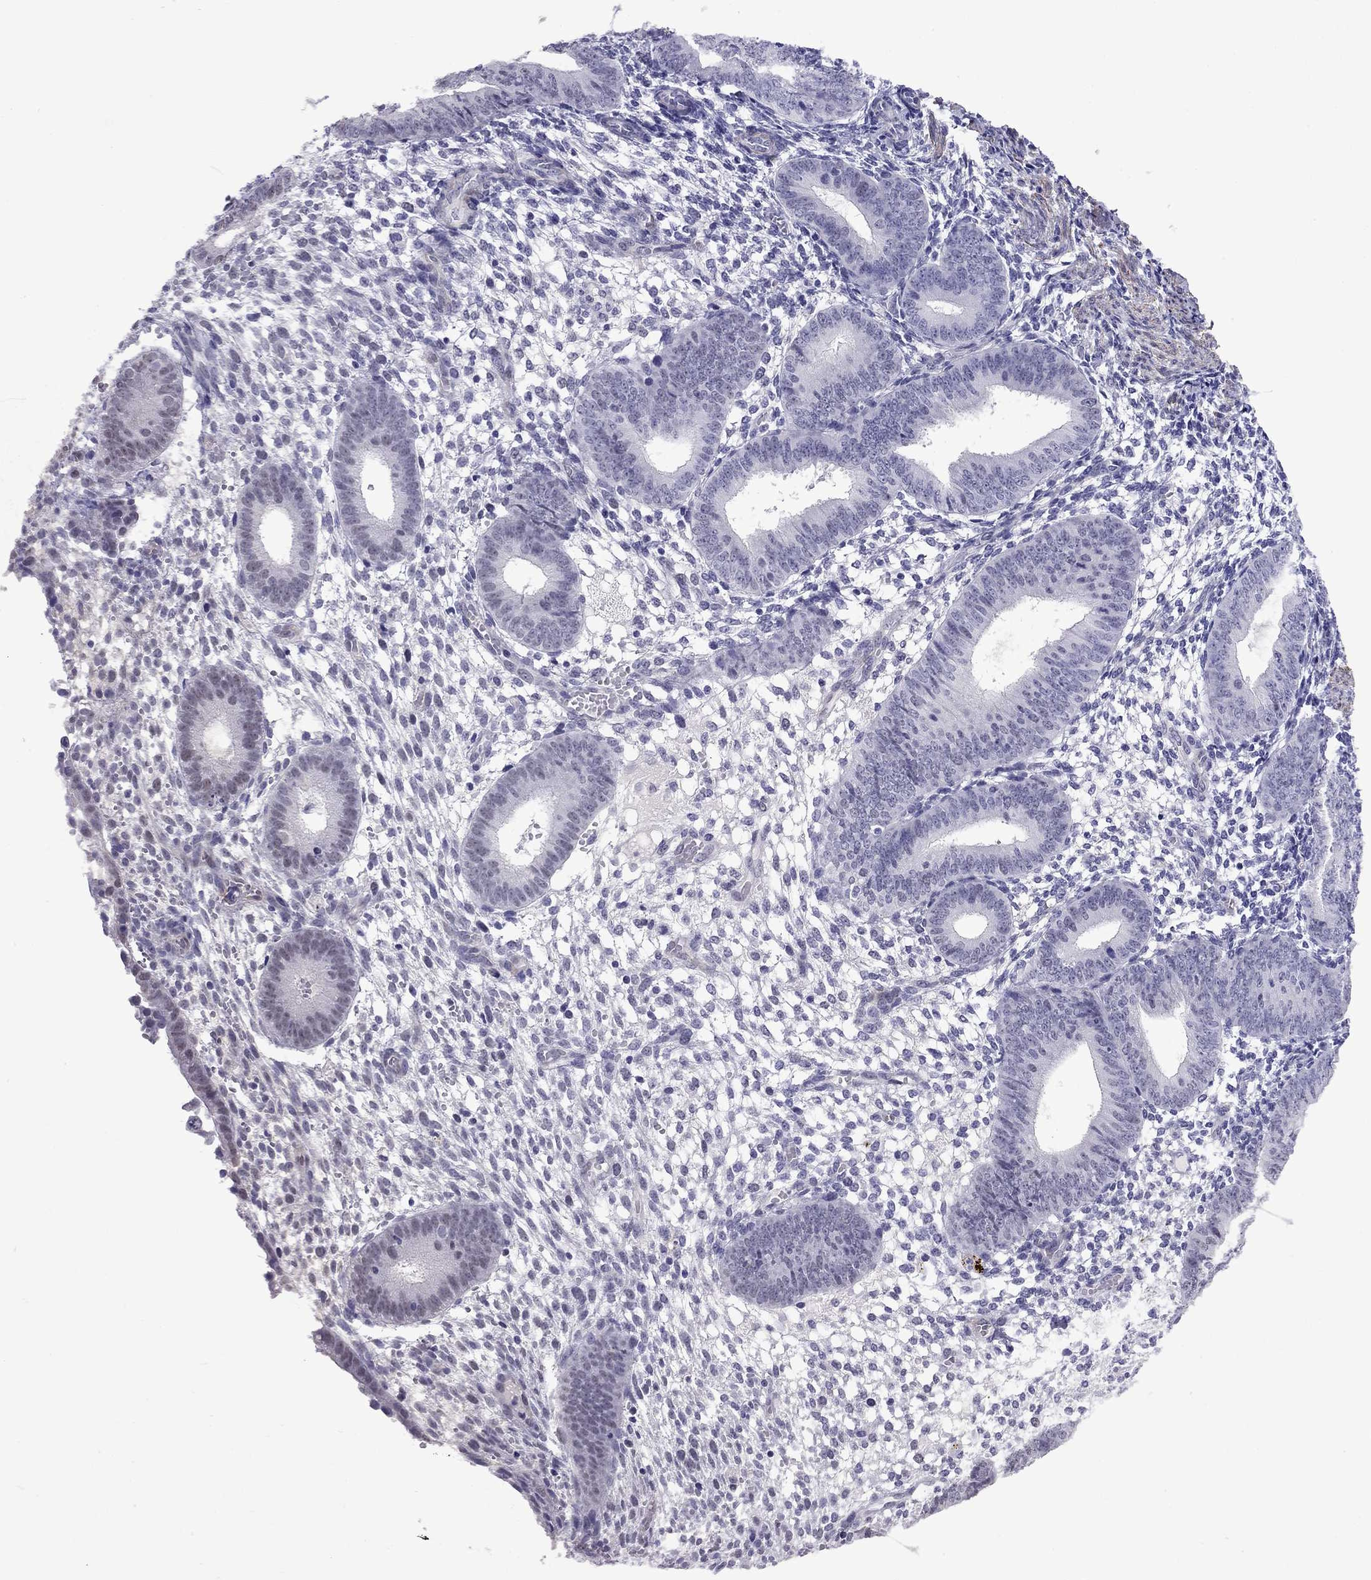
{"staining": {"intensity": "negative", "quantity": "none", "location": "none"}, "tissue": "endometrium", "cell_type": "Cells in endometrial stroma", "image_type": "normal", "snomed": [{"axis": "morphology", "description": "Normal tissue, NOS"}, {"axis": "topography", "description": "Endometrium"}], "caption": "Image shows no significant protein staining in cells in endometrial stroma of benign endometrium. Brightfield microscopy of immunohistochemistry stained with DAB (3,3'-diaminobenzidine) (brown) and hematoxylin (blue), captured at high magnification.", "gene": "CHRNA5", "patient": {"sex": "female", "age": 39}}